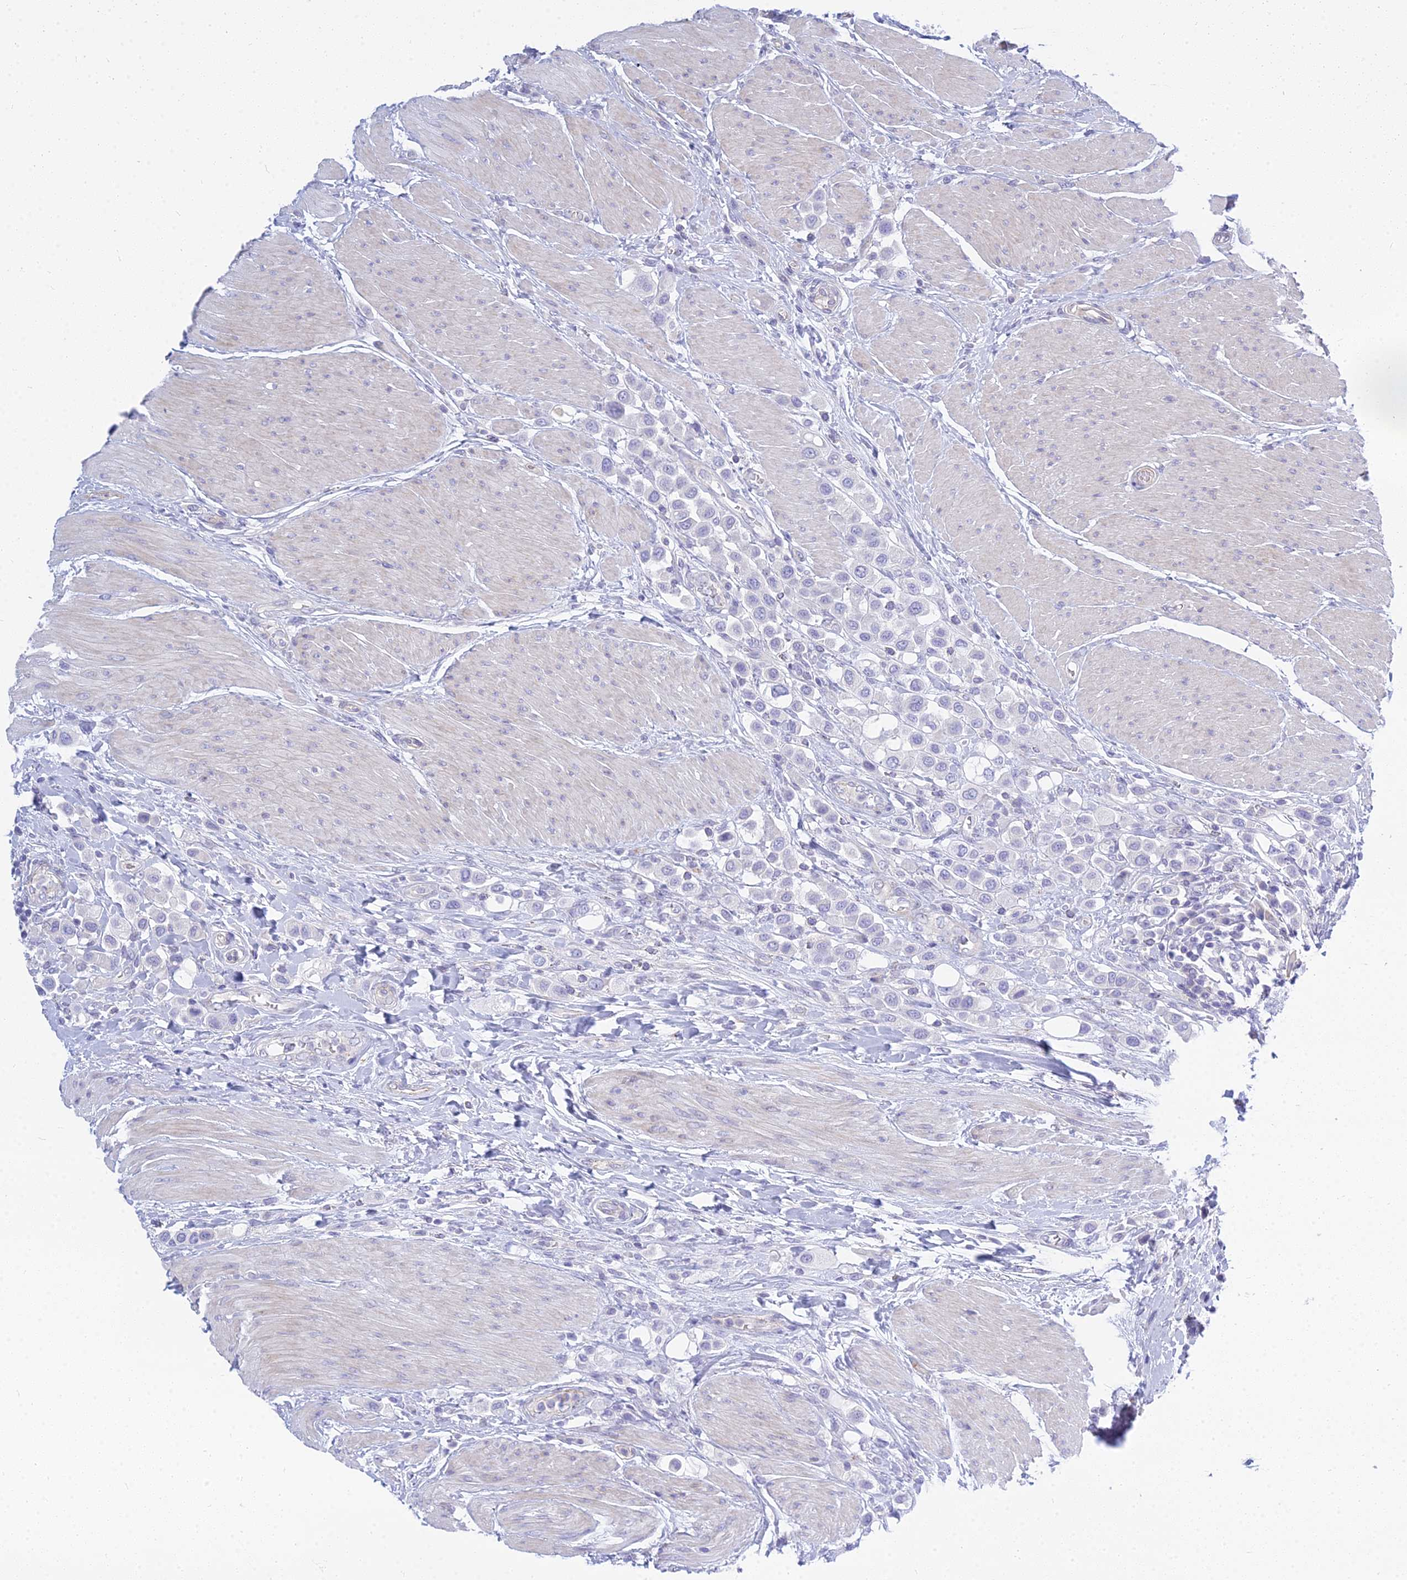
{"staining": {"intensity": "negative", "quantity": "none", "location": "none"}, "tissue": "urothelial cancer", "cell_type": "Tumor cells", "image_type": "cancer", "snomed": [{"axis": "morphology", "description": "Urothelial carcinoma, High grade"}, {"axis": "topography", "description": "Urinary bladder"}], "caption": "Urothelial cancer was stained to show a protein in brown. There is no significant staining in tumor cells. The staining is performed using DAB (3,3'-diaminobenzidine) brown chromogen with nuclei counter-stained in using hematoxylin.", "gene": "SMIM24", "patient": {"sex": "male", "age": 50}}